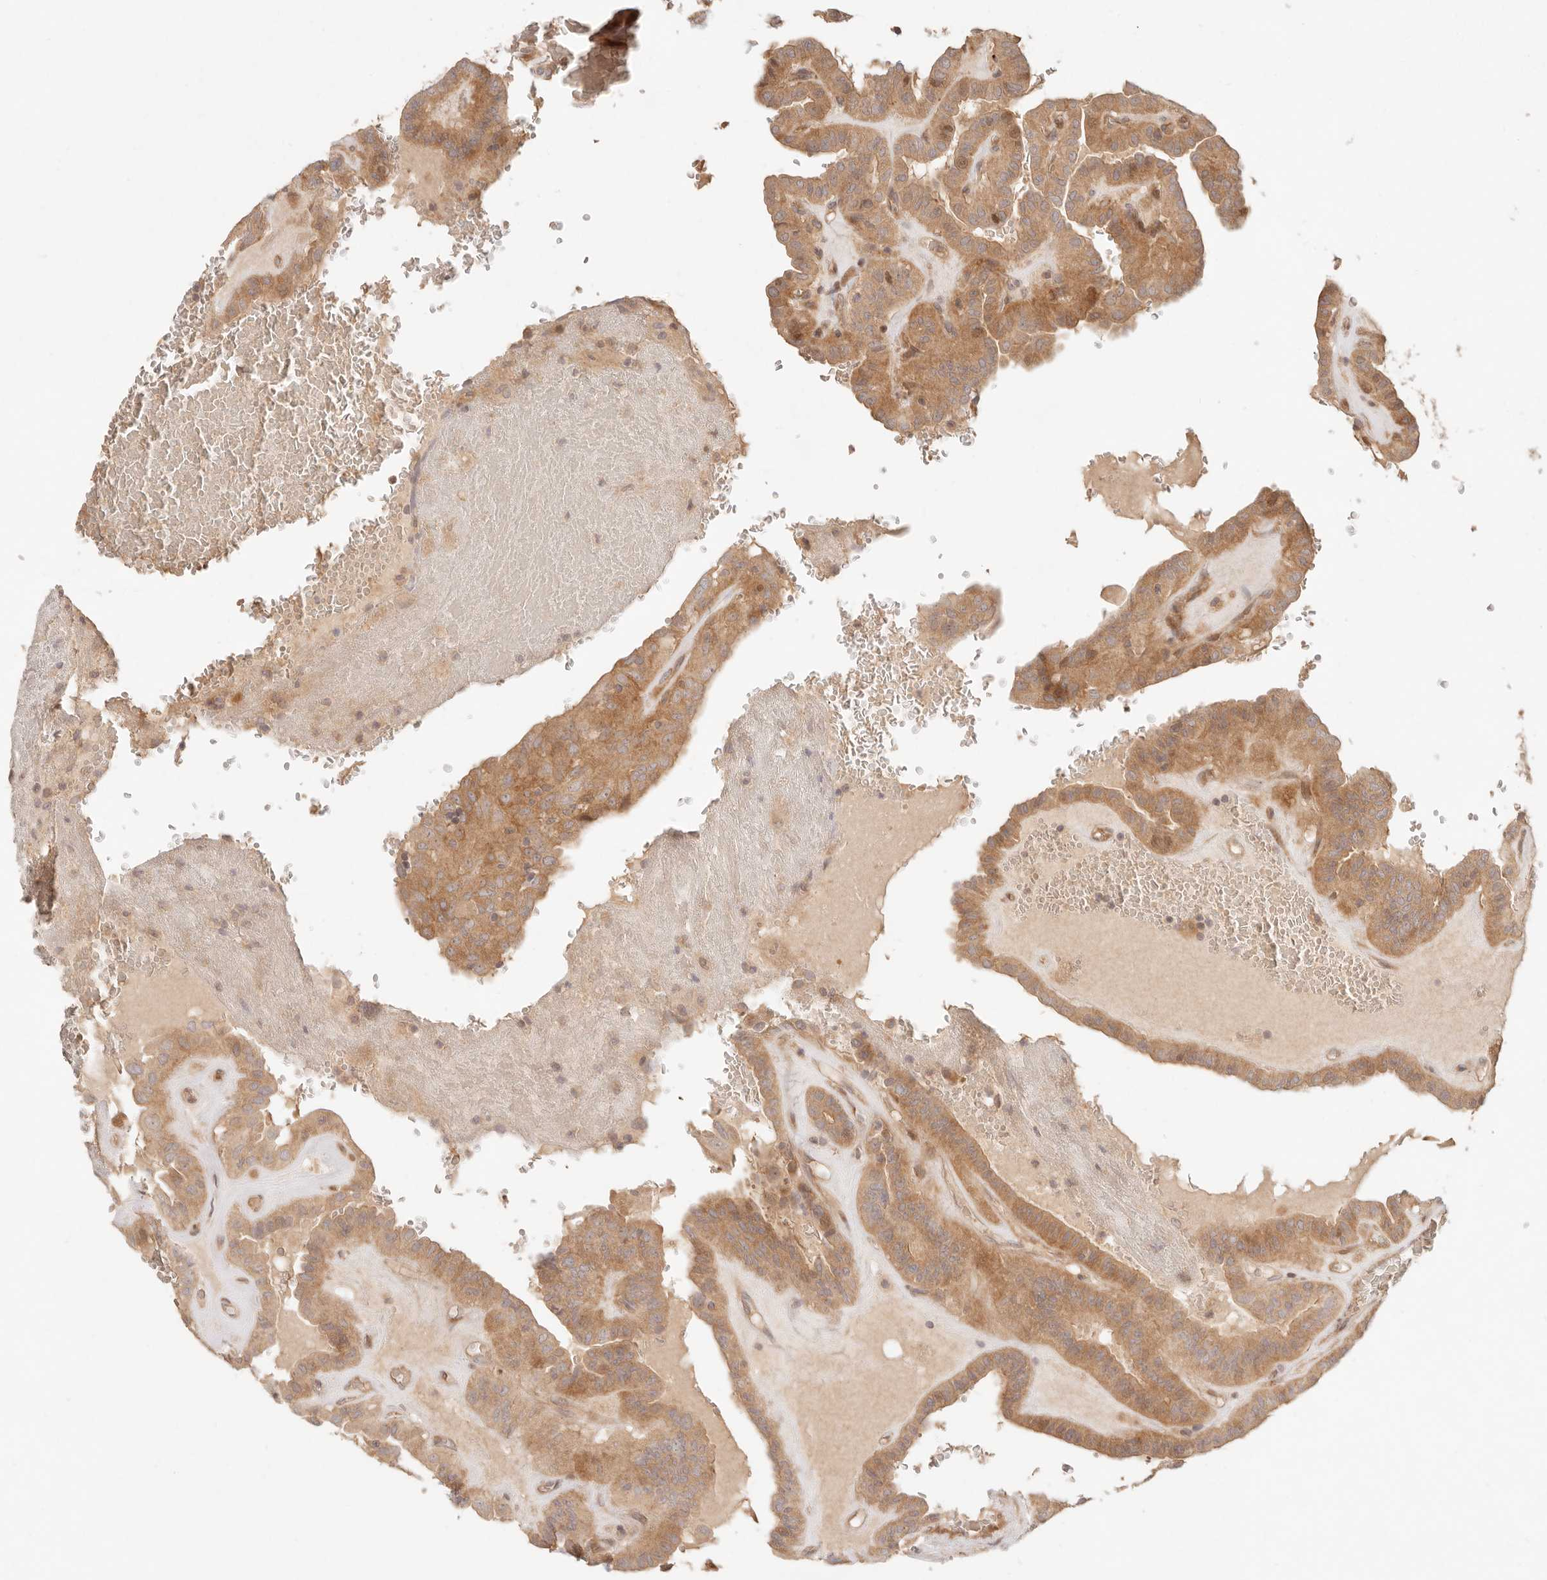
{"staining": {"intensity": "moderate", "quantity": ">75%", "location": "cytoplasmic/membranous"}, "tissue": "thyroid cancer", "cell_type": "Tumor cells", "image_type": "cancer", "snomed": [{"axis": "morphology", "description": "Papillary adenocarcinoma, NOS"}, {"axis": "topography", "description": "Thyroid gland"}], "caption": "DAB immunohistochemical staining of human thyroid papillary adenocarcinoma demonstrates moderate cytoplasmic/membranous protein staining in about >75% of tumor cells.", "gene": "PPP1R3B", "patient": {"sex": "male", "age": 77}}